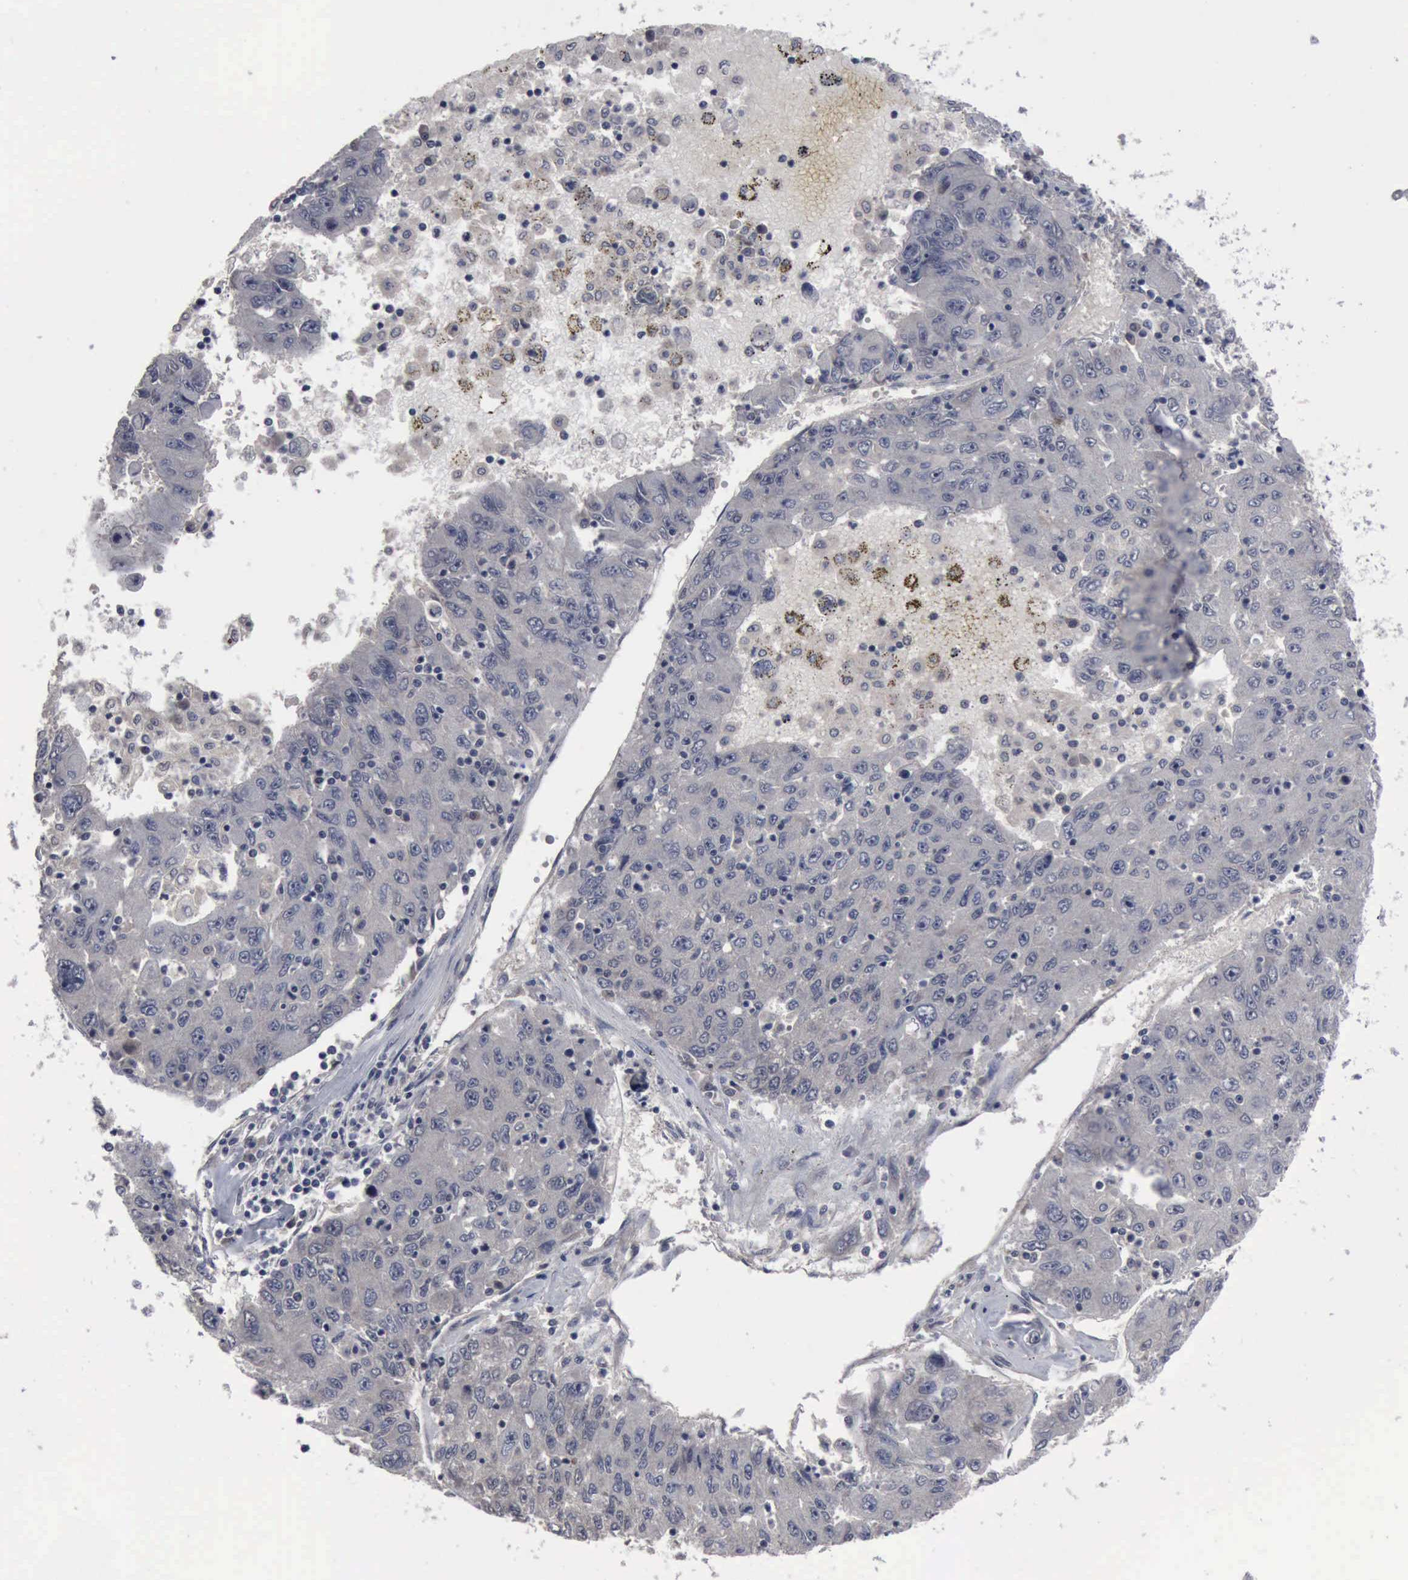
{"staining": {"intensity": "negative", "quantity": "none", "location": "none"}, "tissue": "liver cancer", "cell_type": "Tumor cells", "image_type": "cancer", "snomed": [{"axis": "morphology", "description": "Carcinoma, Hepatocellular, NOS"}, {"axis": "topography", "description": "Liver"}], "caption": "This is an immunohistochemistry image of human hepatocellular carcinoma (liver). There is no staining in tumor cells.", "gene": "MYO18B", "patient": {"sex": "male", "age": 49}}